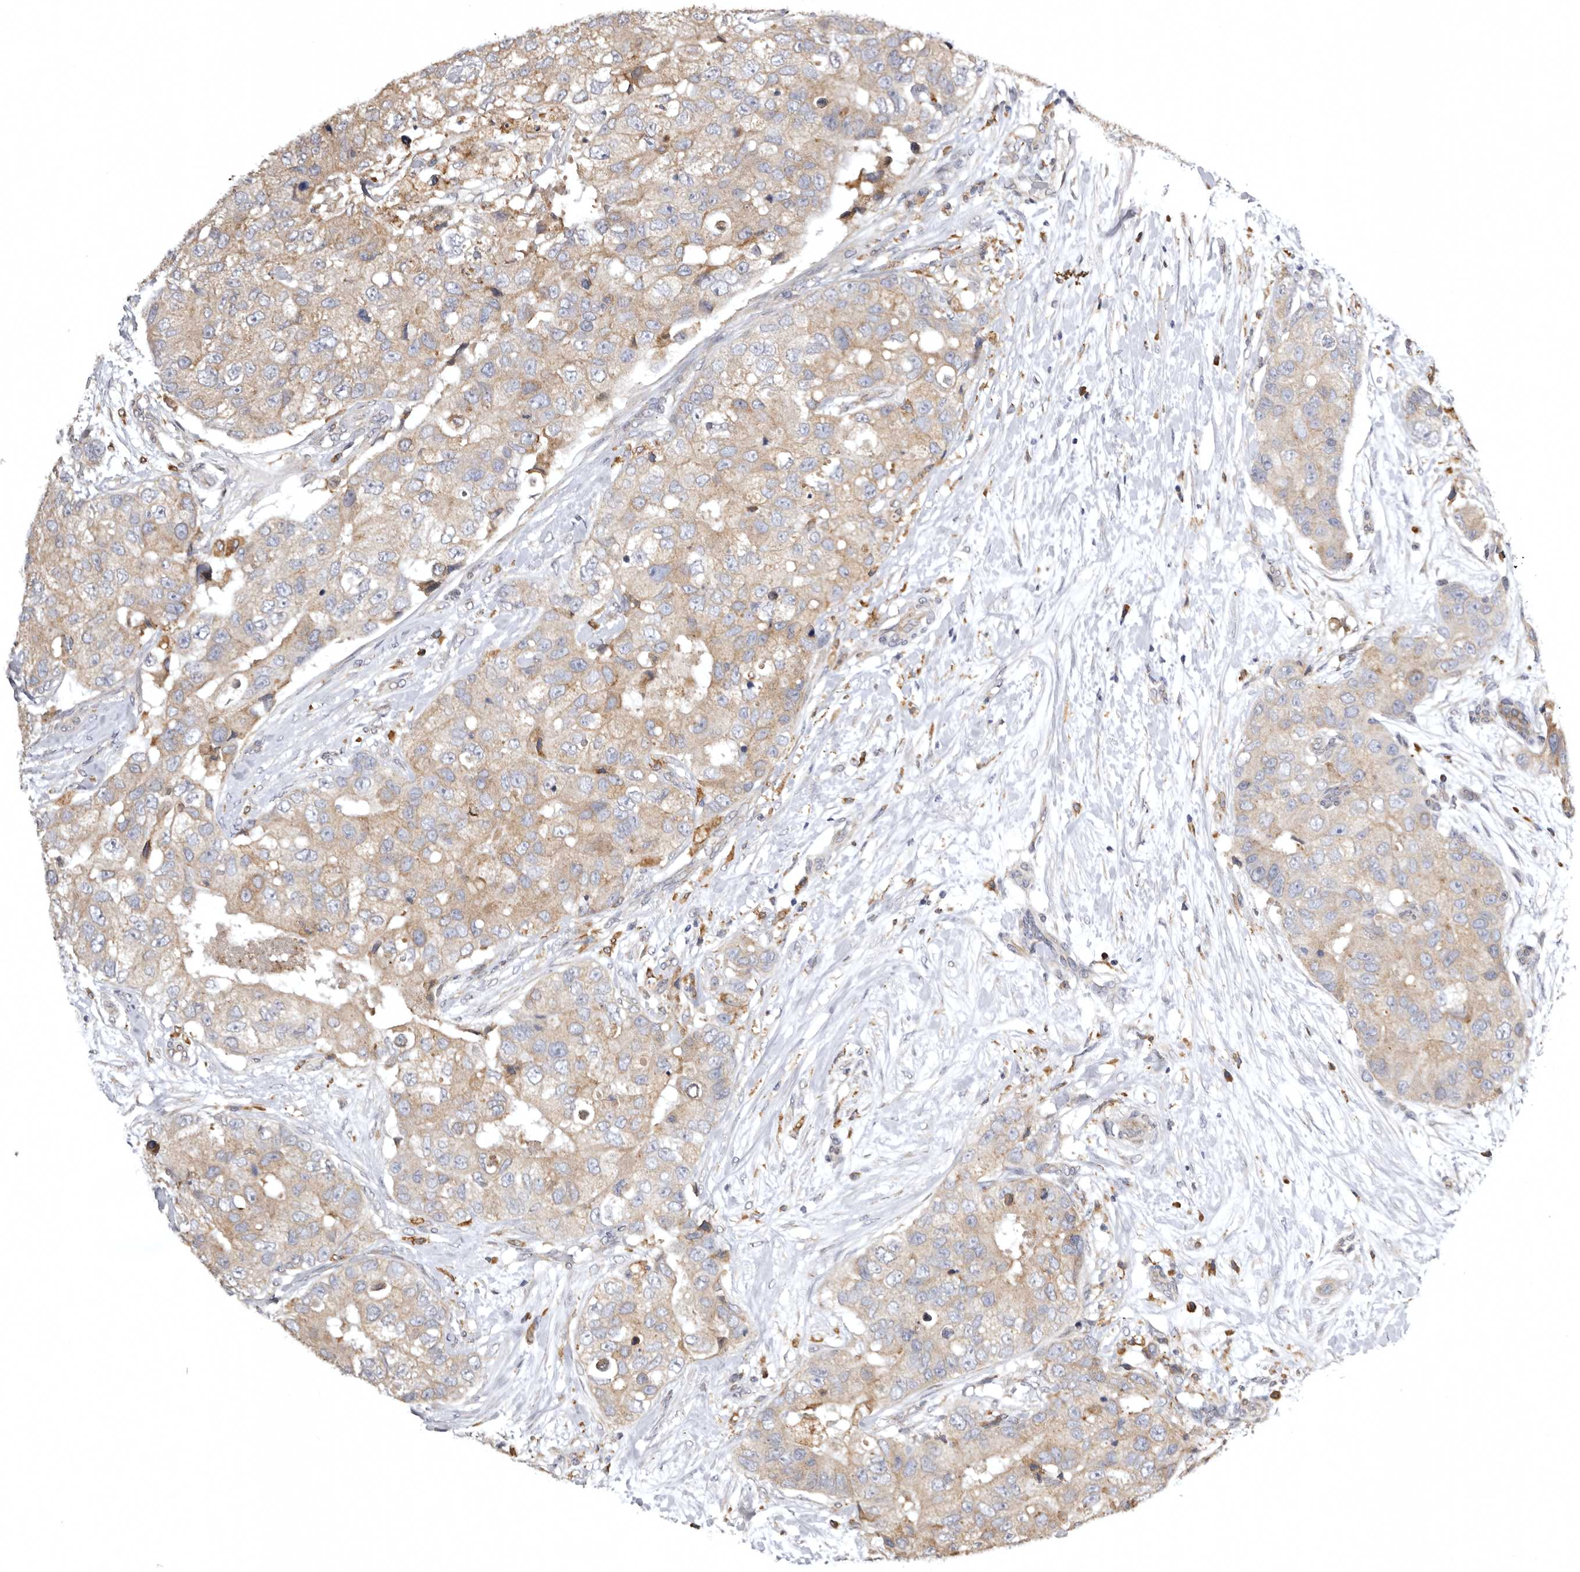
{"staining": {"intensity": "weak", "quantity": ">75%", "location": "cytoplasmic/membranous"}, "tissue": "breast cancer", "cell_type": "Tumor cells", "image_type": "cancer", "snomed": [{"axis": "morphology", "description": "Duct carcinoma"}, {"axis": "topography", "description": "Breast"}], "caption": "A low amount of weak cytoplasmic/membranous expression is seen in about >75% of tumor cells in breast invasive ductal carcinoma tissue. The staining was performed using DAB (3,3'-diaminobenzidine) to visualize the protein expression in brown, while the nuclei were stained in blue with hematoxylin (Magnification: 20x).", "gene": "INKA2", "patient": {"sex": "female", "age": 62}}